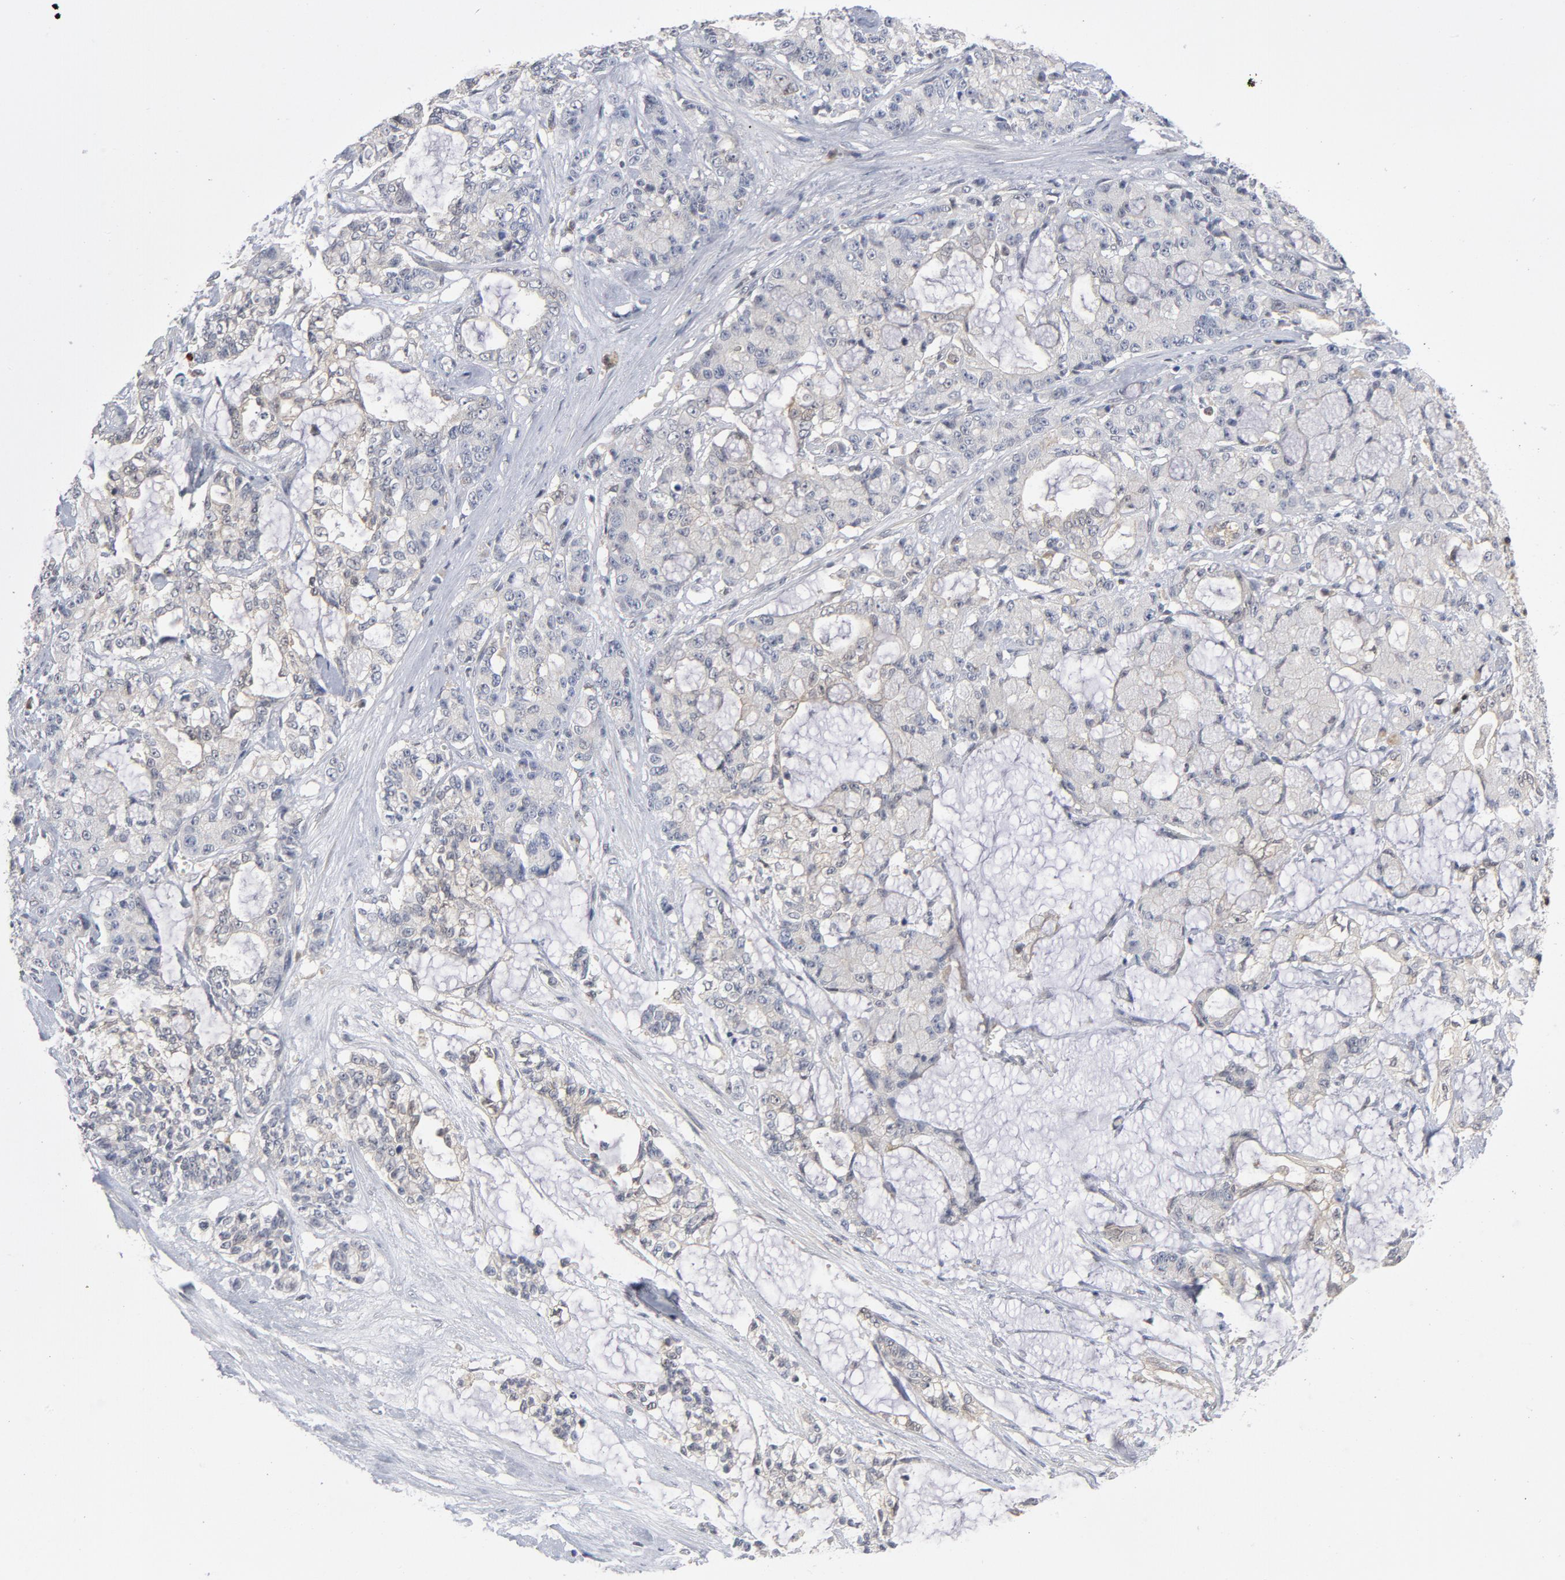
{"staining": {"intensity": "negative", "quantity": "none", "location": "none"}, "tissue": "pancreatic cancer", "cell_type": "Tumor cells", "image_type": "cancer", "snomed": [{"axis": "morphology", "description": "Adenocarcinoma, NOS"}, {"axis": "topography", "description": "Pancreas"}], "caption": "High magnification brightfield microscopy of pancreatic cancer stained with DAB (3,3'-diaminobenzidine) (brown) and counterstained with hematoxylin (blue): tumor cells show no significant staining.", "gene": "TRADD", "patient": {"sex": "female", "age": 73}}